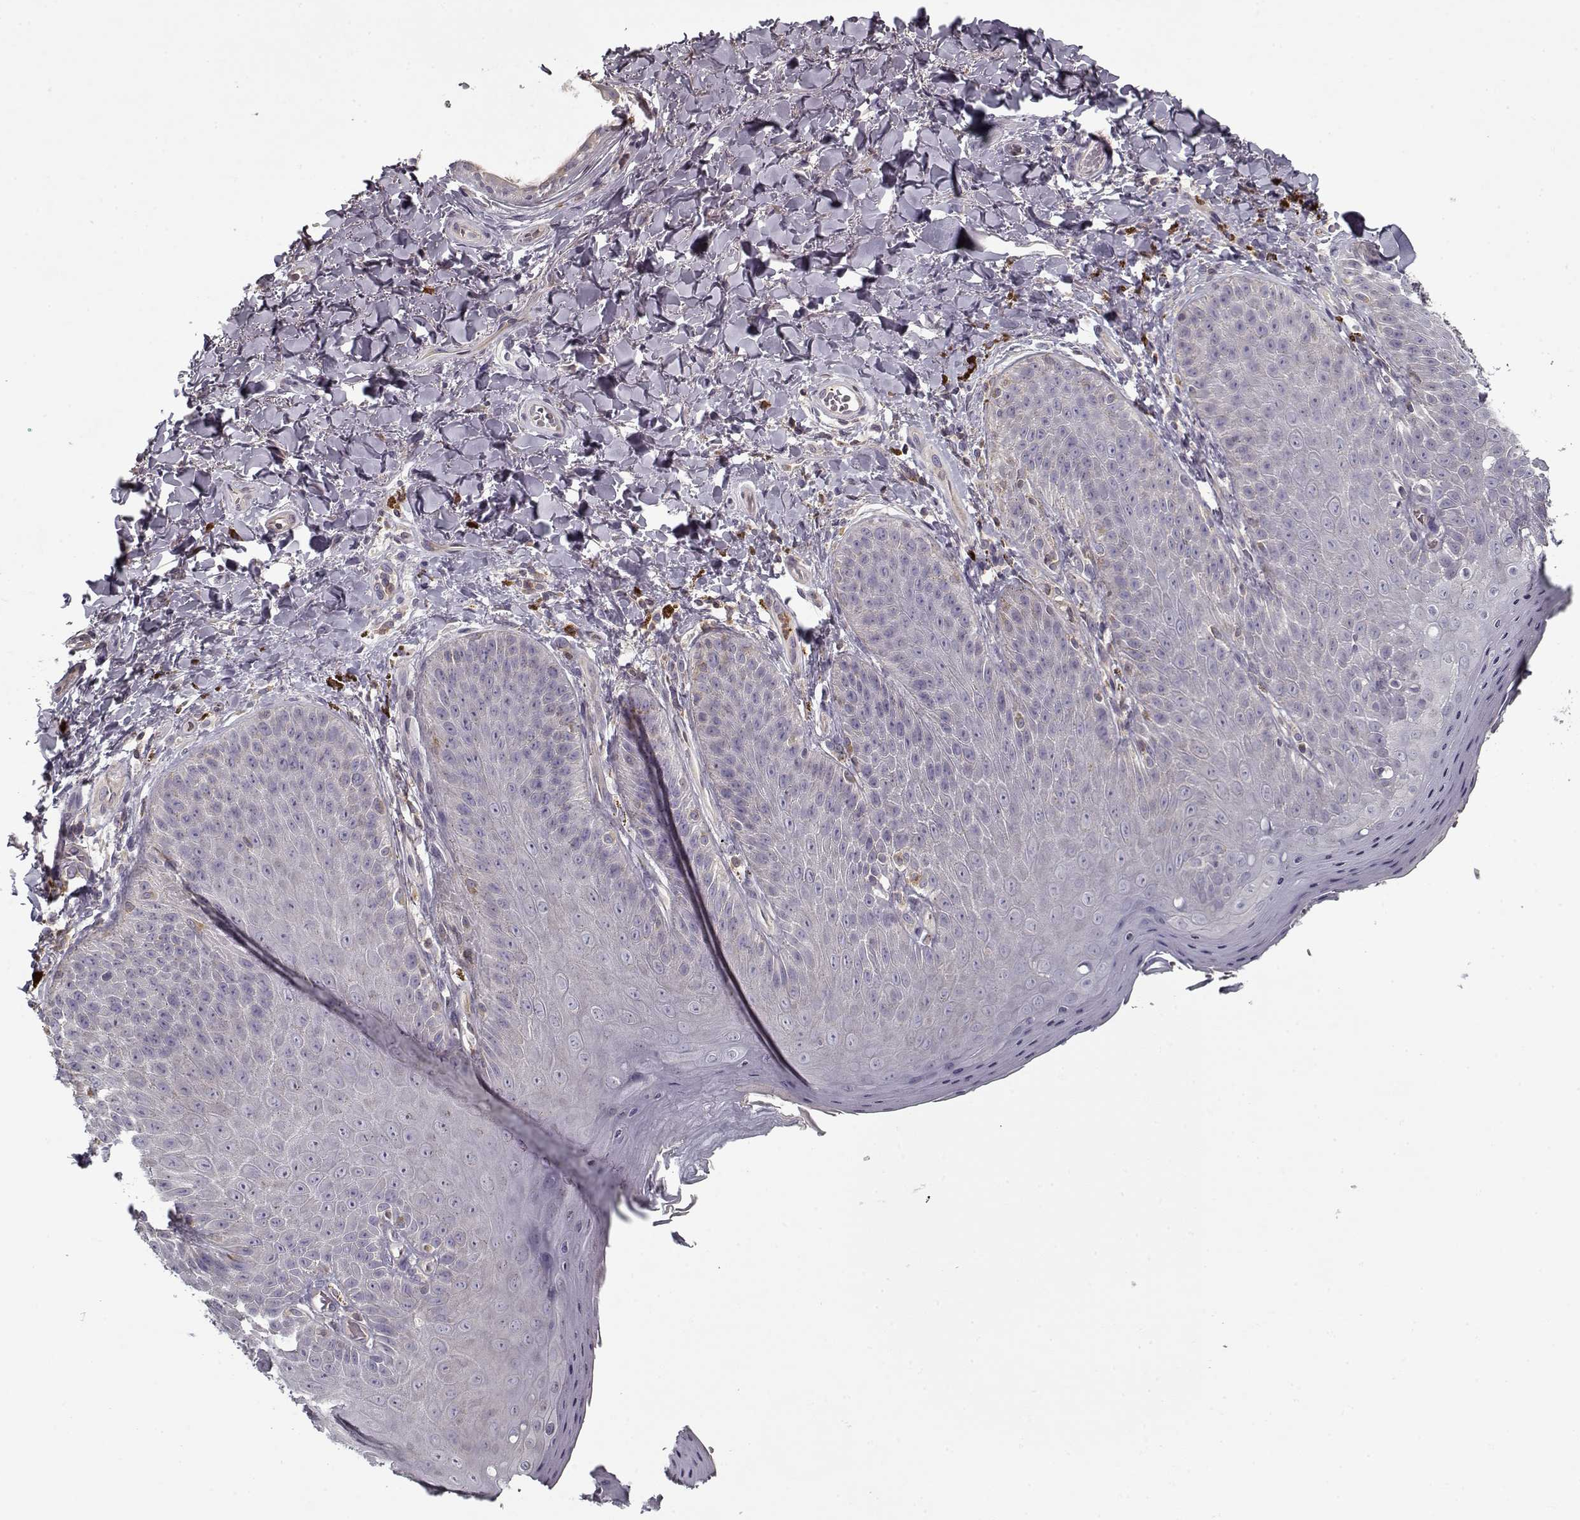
{"staining": {"intensity": "negative", "quantity": "none", "location": "none"}, "tissue": "skin", "cell_type": "Epidermal cells", "image_type": "normal", "snomed": [{"axis": "morphology", "description": "Normal tissue, NOS"}, {"axis": "topography", "description": "Anal"}], "caption": "The histopathology image shows no staining of epidermal cells in benign skin.", "gene": "UNC13D", "patient": {"sex": "male", "age": 53}}